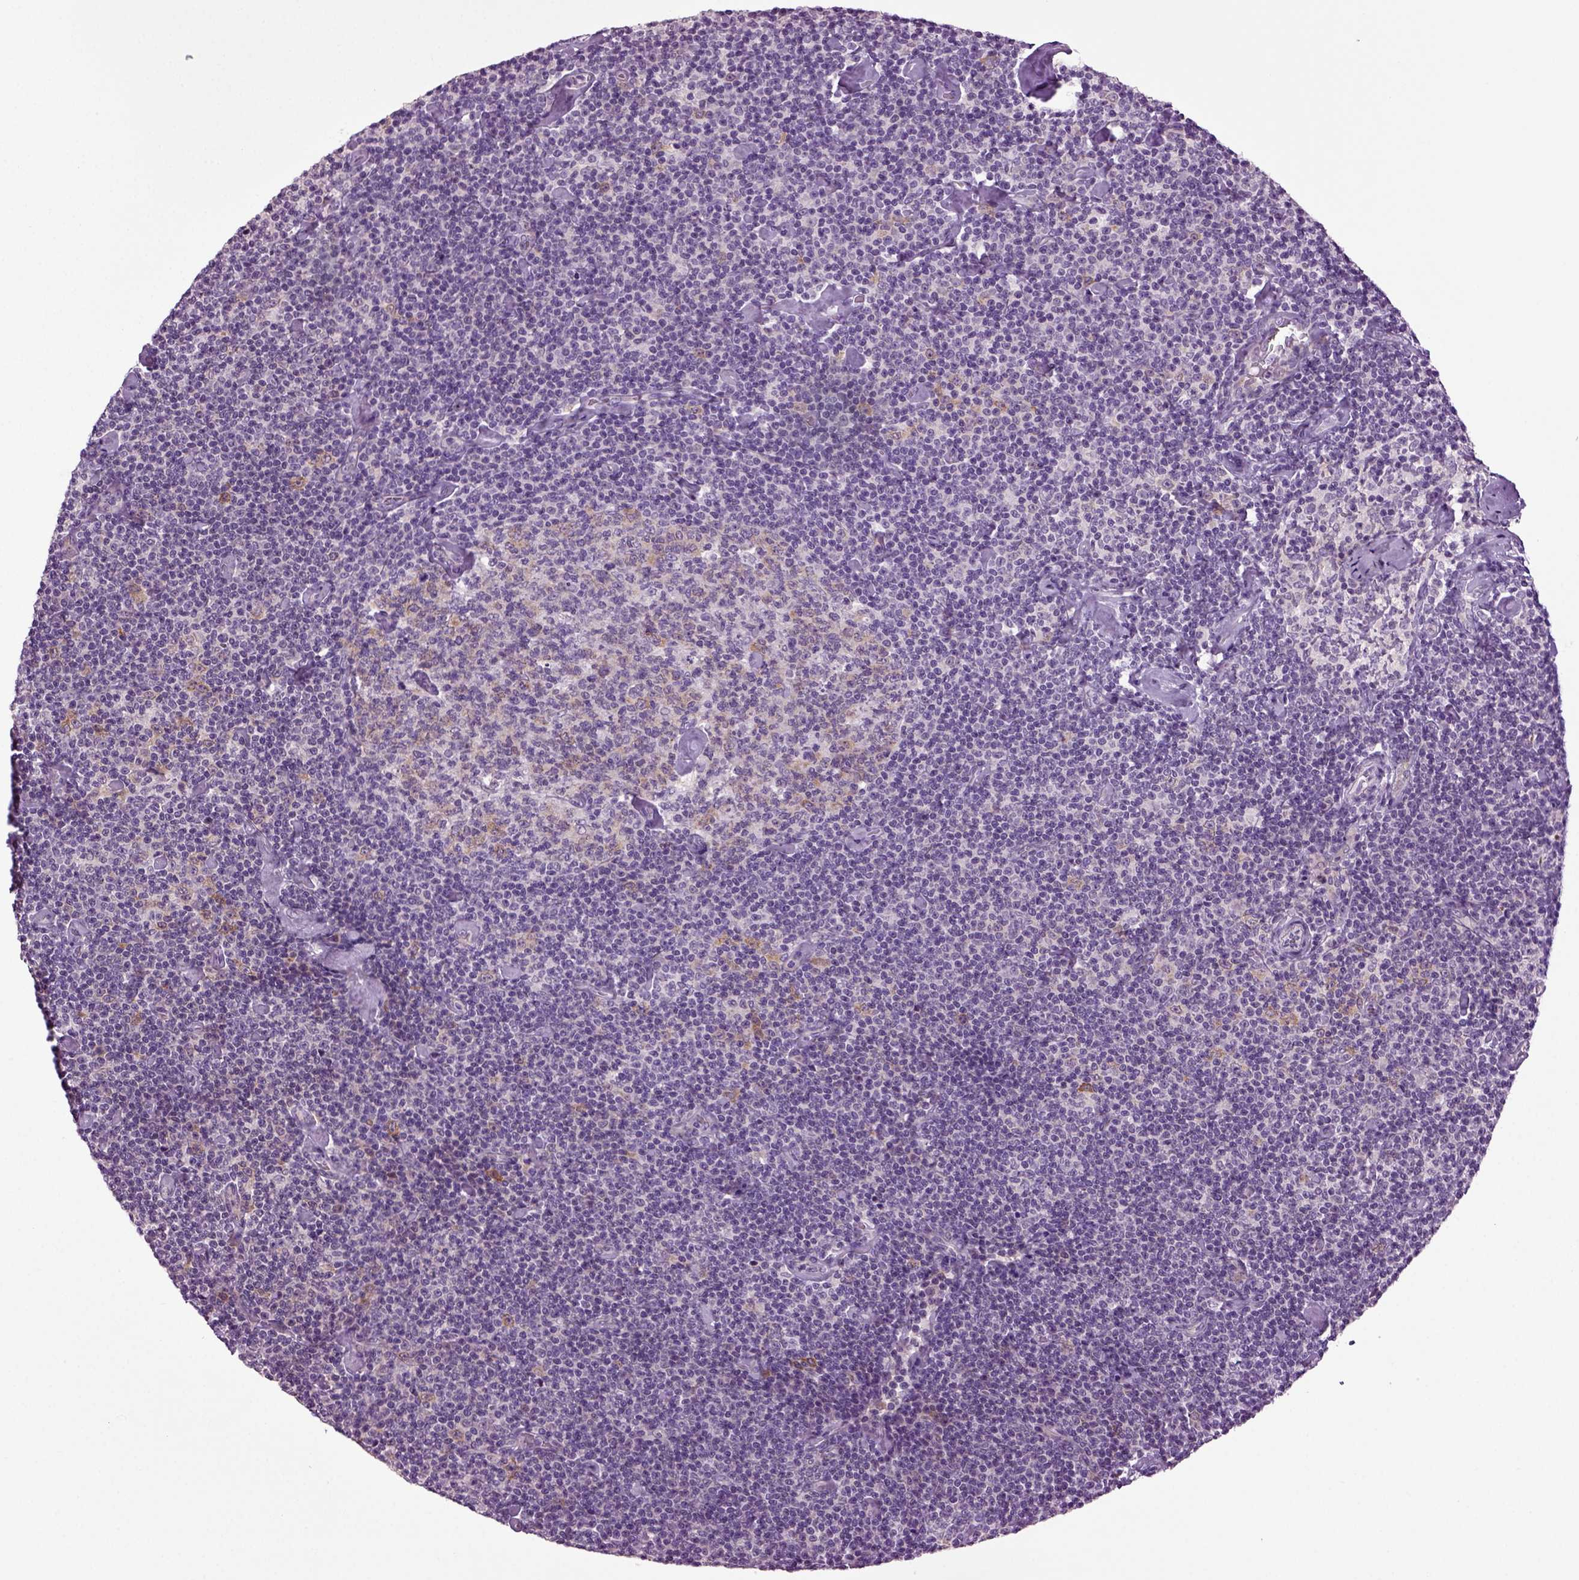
{"staining": {"intensity": "negative", "quantity": "none", "location": "none"}, "tissue": "lymphoma", "cell_type": "Tumor cells", "image_type": "cancer", "snomed": [{"axis": "morphology", "description": "Malignant lymphoma, non-Hodgkin's type, Low grade"}, {"axis": "topography", "description": "Lymph node"}], "caption": "Immunohistochemistry (IHC) of malignant lymphoma, non-Hodgkin's type (low-grade) reveals no positivity in tumor cells.", "gene": "PLCH2", "patient": {"sex": "male", "age": 81}}